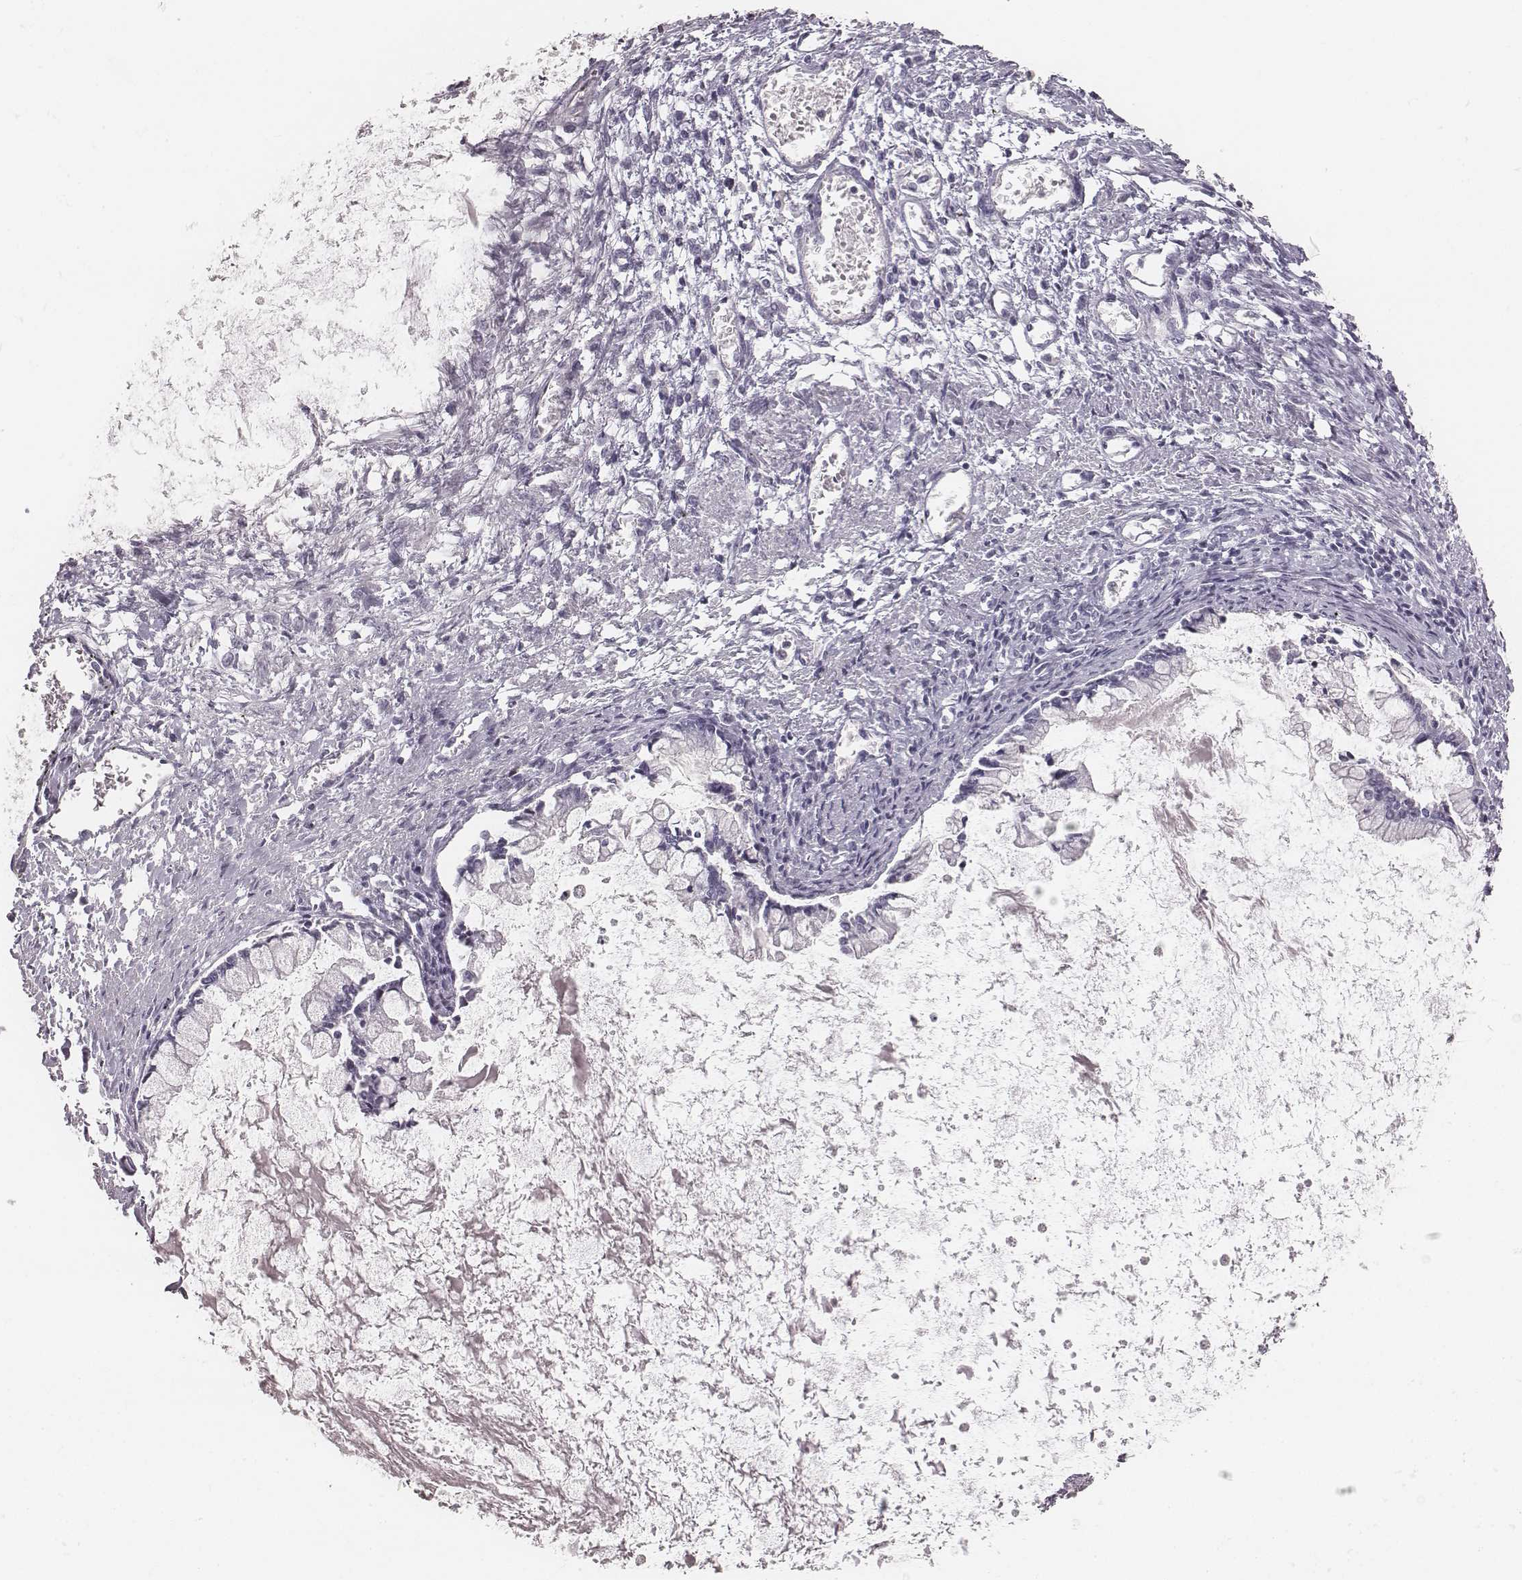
{"staining": {"intensity": "negative", "quantity": "none", "location": "none"}, "tissue": "ovarian cancer", "cell_type": "Tumor cells", "image_type": "cancer", "snomed": [{"axis": "morphology", "description": "Cystadenocarcinoma, mucinous, NOS"}, {"axis": "topography", "description": "Ovary"}], "caption": "Tumor cells are negative for brown protein staining in mucinous cystadenocarcinoma (ovarian).", "gene": "ZNF365", "patient": {"sex": "female", "age": 67}}